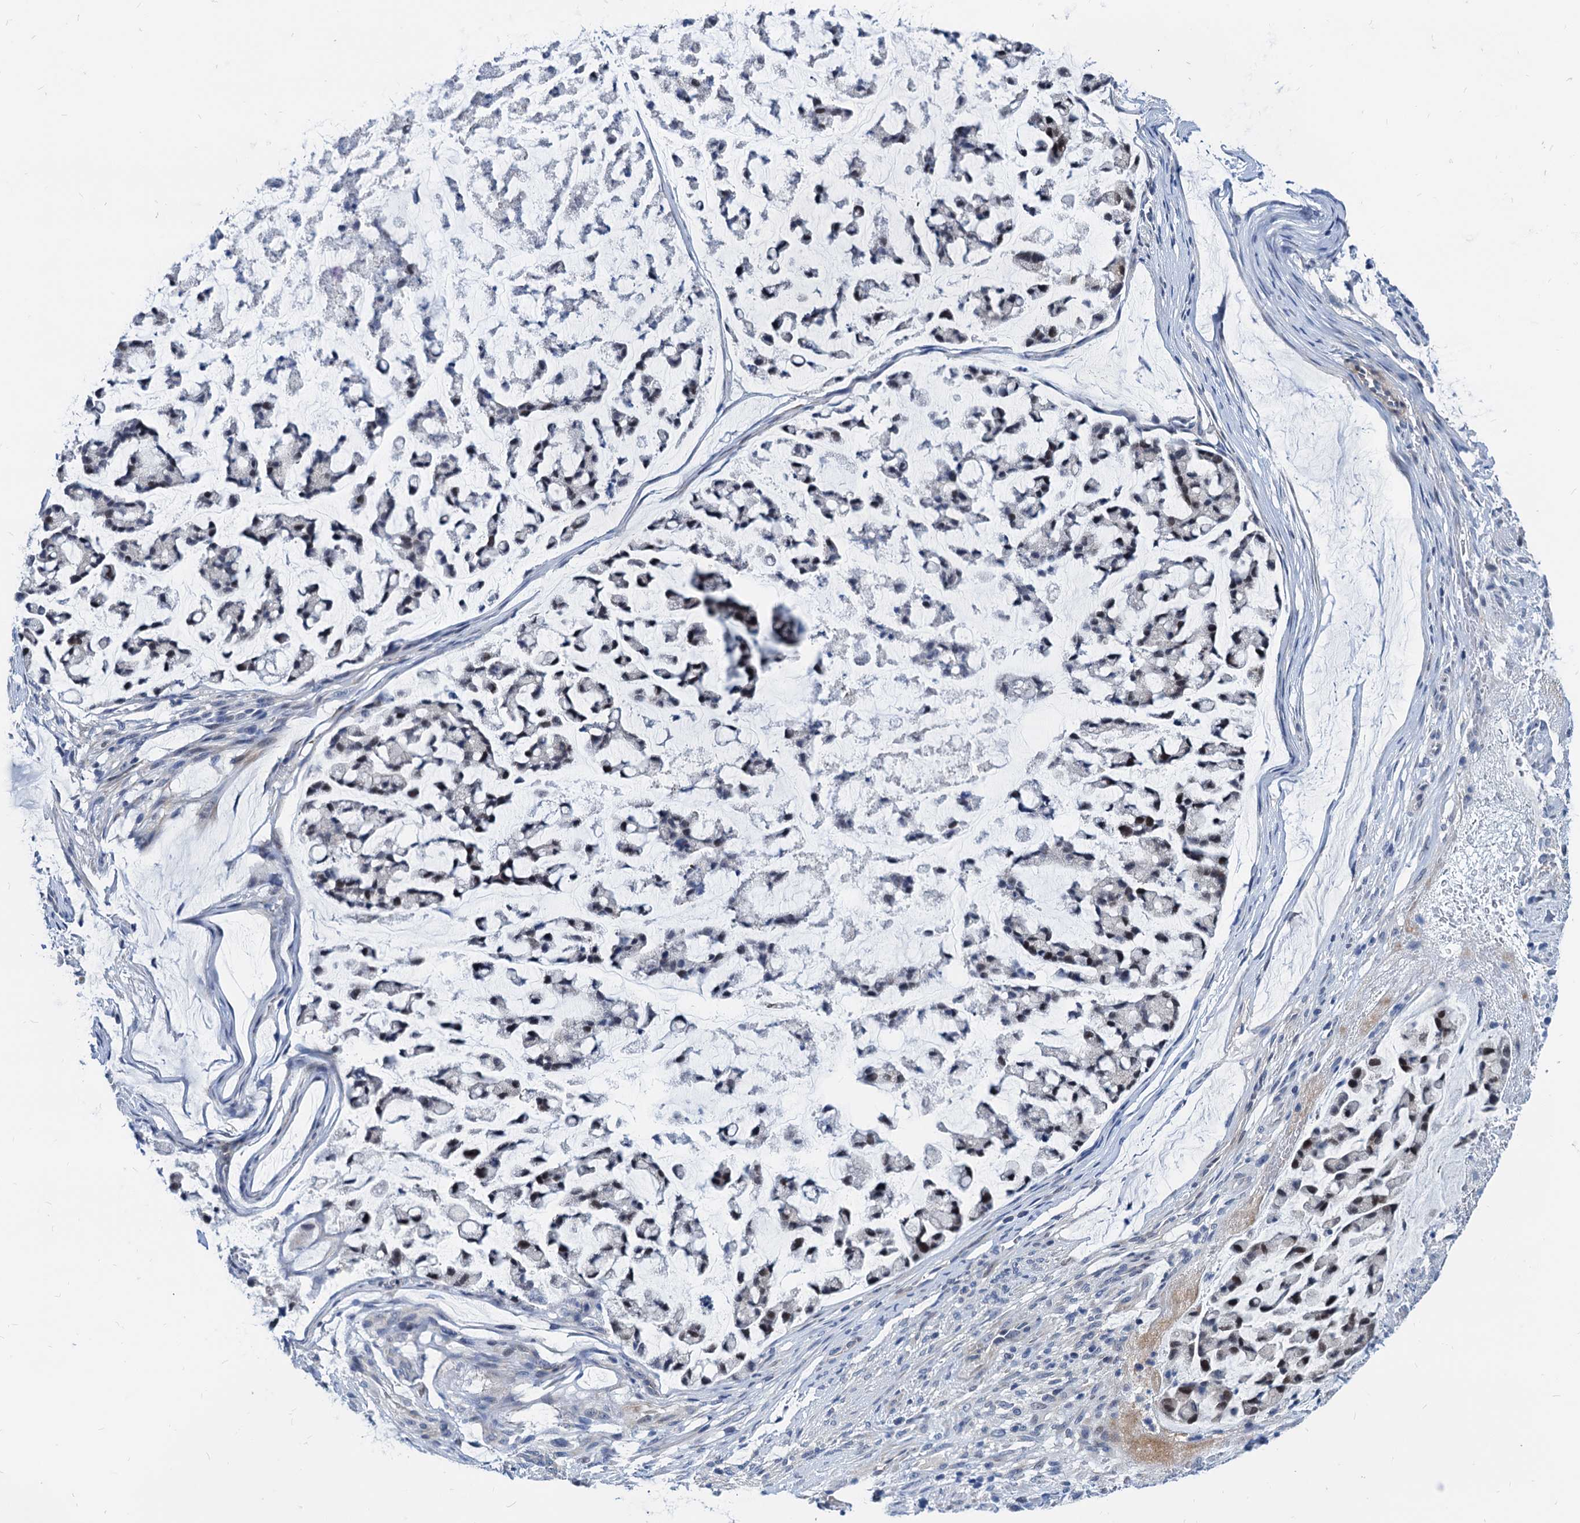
{"staining": {"intensity": "weak", "quantity": "<25%", "location": "cytoplasmic/membranous"}, "tissue": "stomach cancer", "cell_type": "Tumor cells", "image_type": "cancer", "snomed": [{"axis": "morphology", "description": "Adenocarcinoma, NOS"}, {"axis": "topography", "description": "Stomach, lower"}], "caption": "Immunohistochemistry (IHC) histopathology image of neoplastic tissue: human stomach cancer stained with DAB reveals no significant protein staining in tumor cells. The staining was performed using DAB to visualize the protein expression in brown, while the nuclei were stained in blue with hematoxylin (Magnification: 20x).", "gene": "HSF2", "patient": {"sex": "male", "age": 67}}